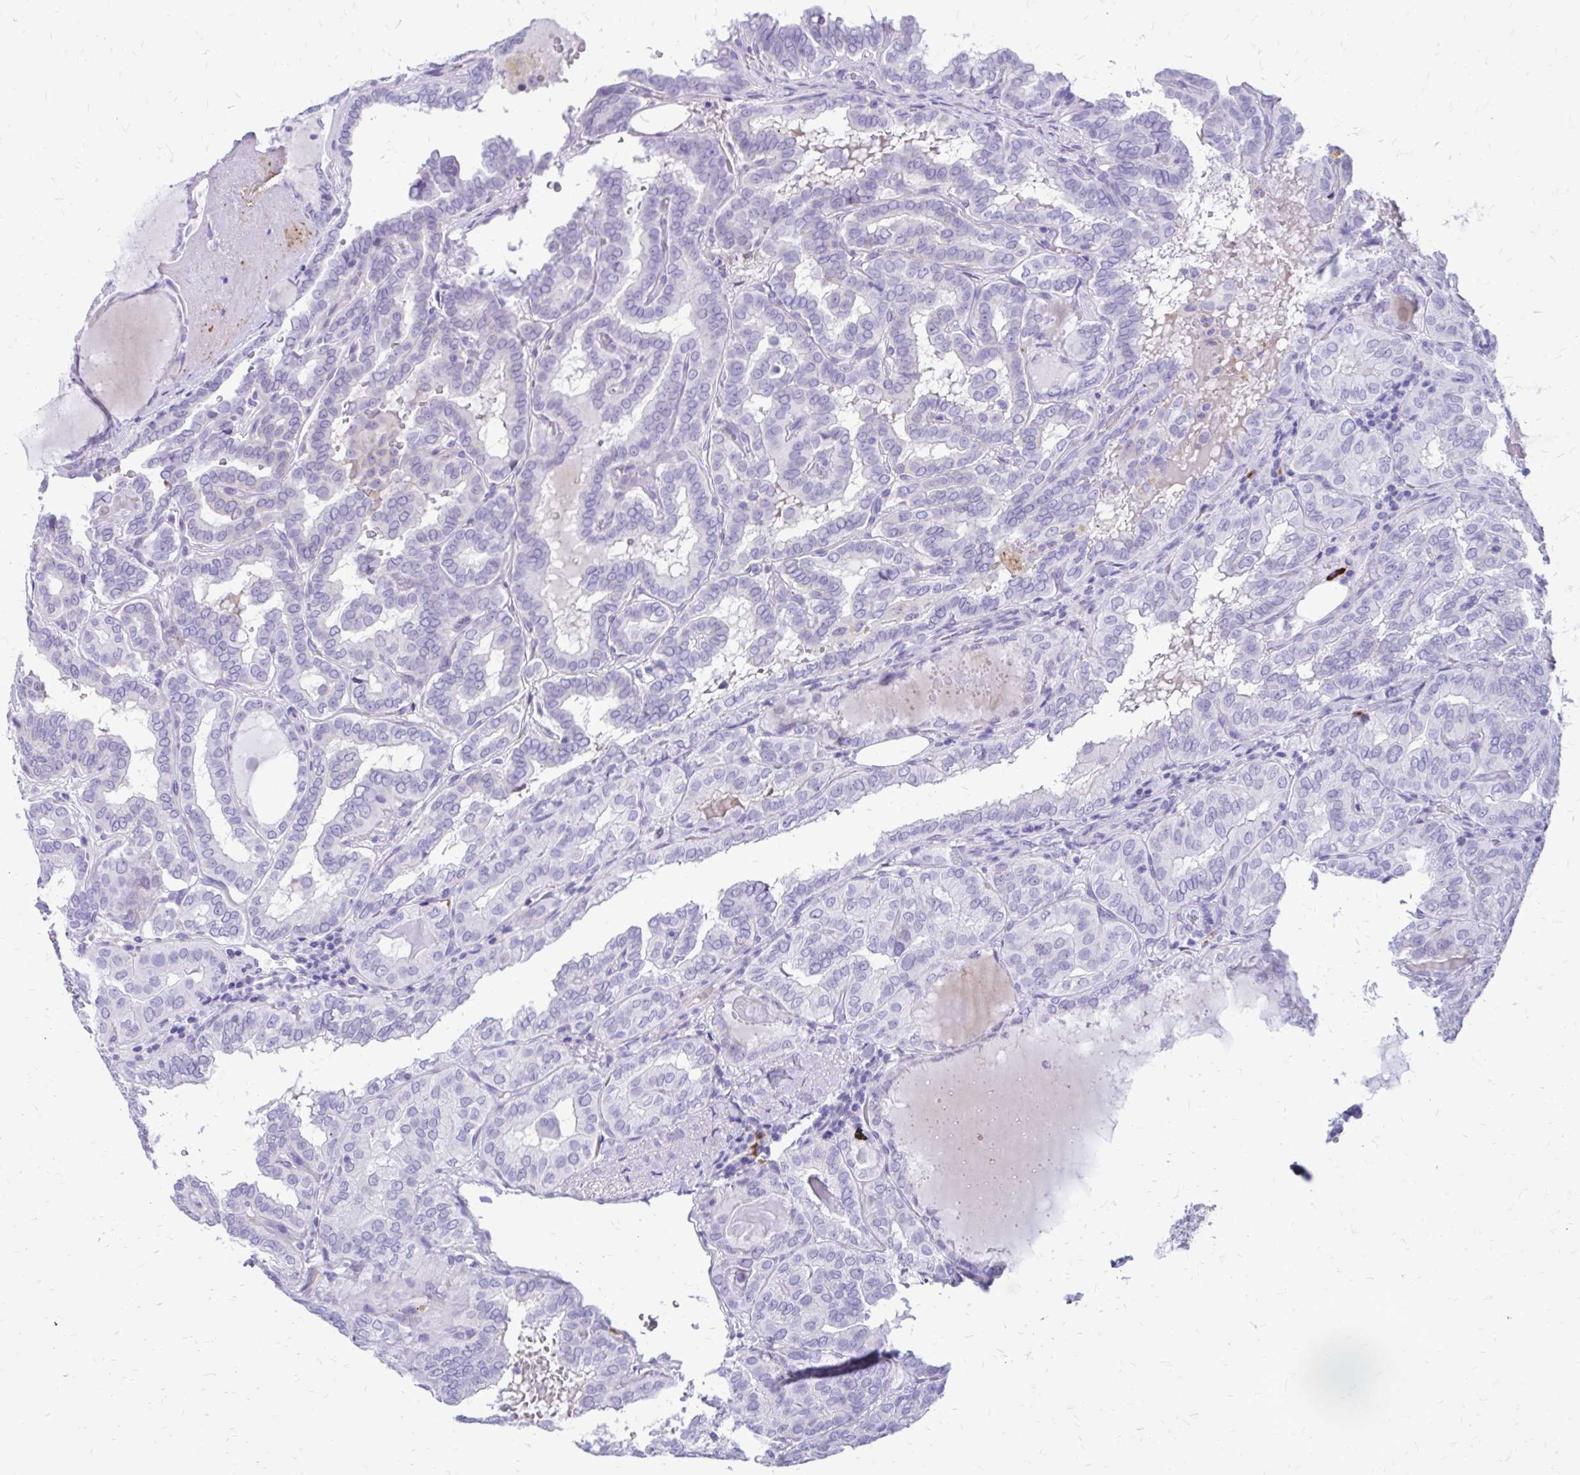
{"staining": {"intensity": "negative", "quantity": "none", "location": "none"}, "tissue": "thyroid cancer", "cell_type": "Tumor cells", "image_type": "cancer", "snomed": [{"axis": "morphology", "description": "Papillary adenocarcinoma, NOS"}, {"axis": "topography", "description": "Thyroid gland"}], "caption": "Image shows no protein positivity in tumor cells of papillary adenocarcinoma (thyroid) tissue.", "gene": "SATL1", "patient": {"sex": "female", "age": 46}}